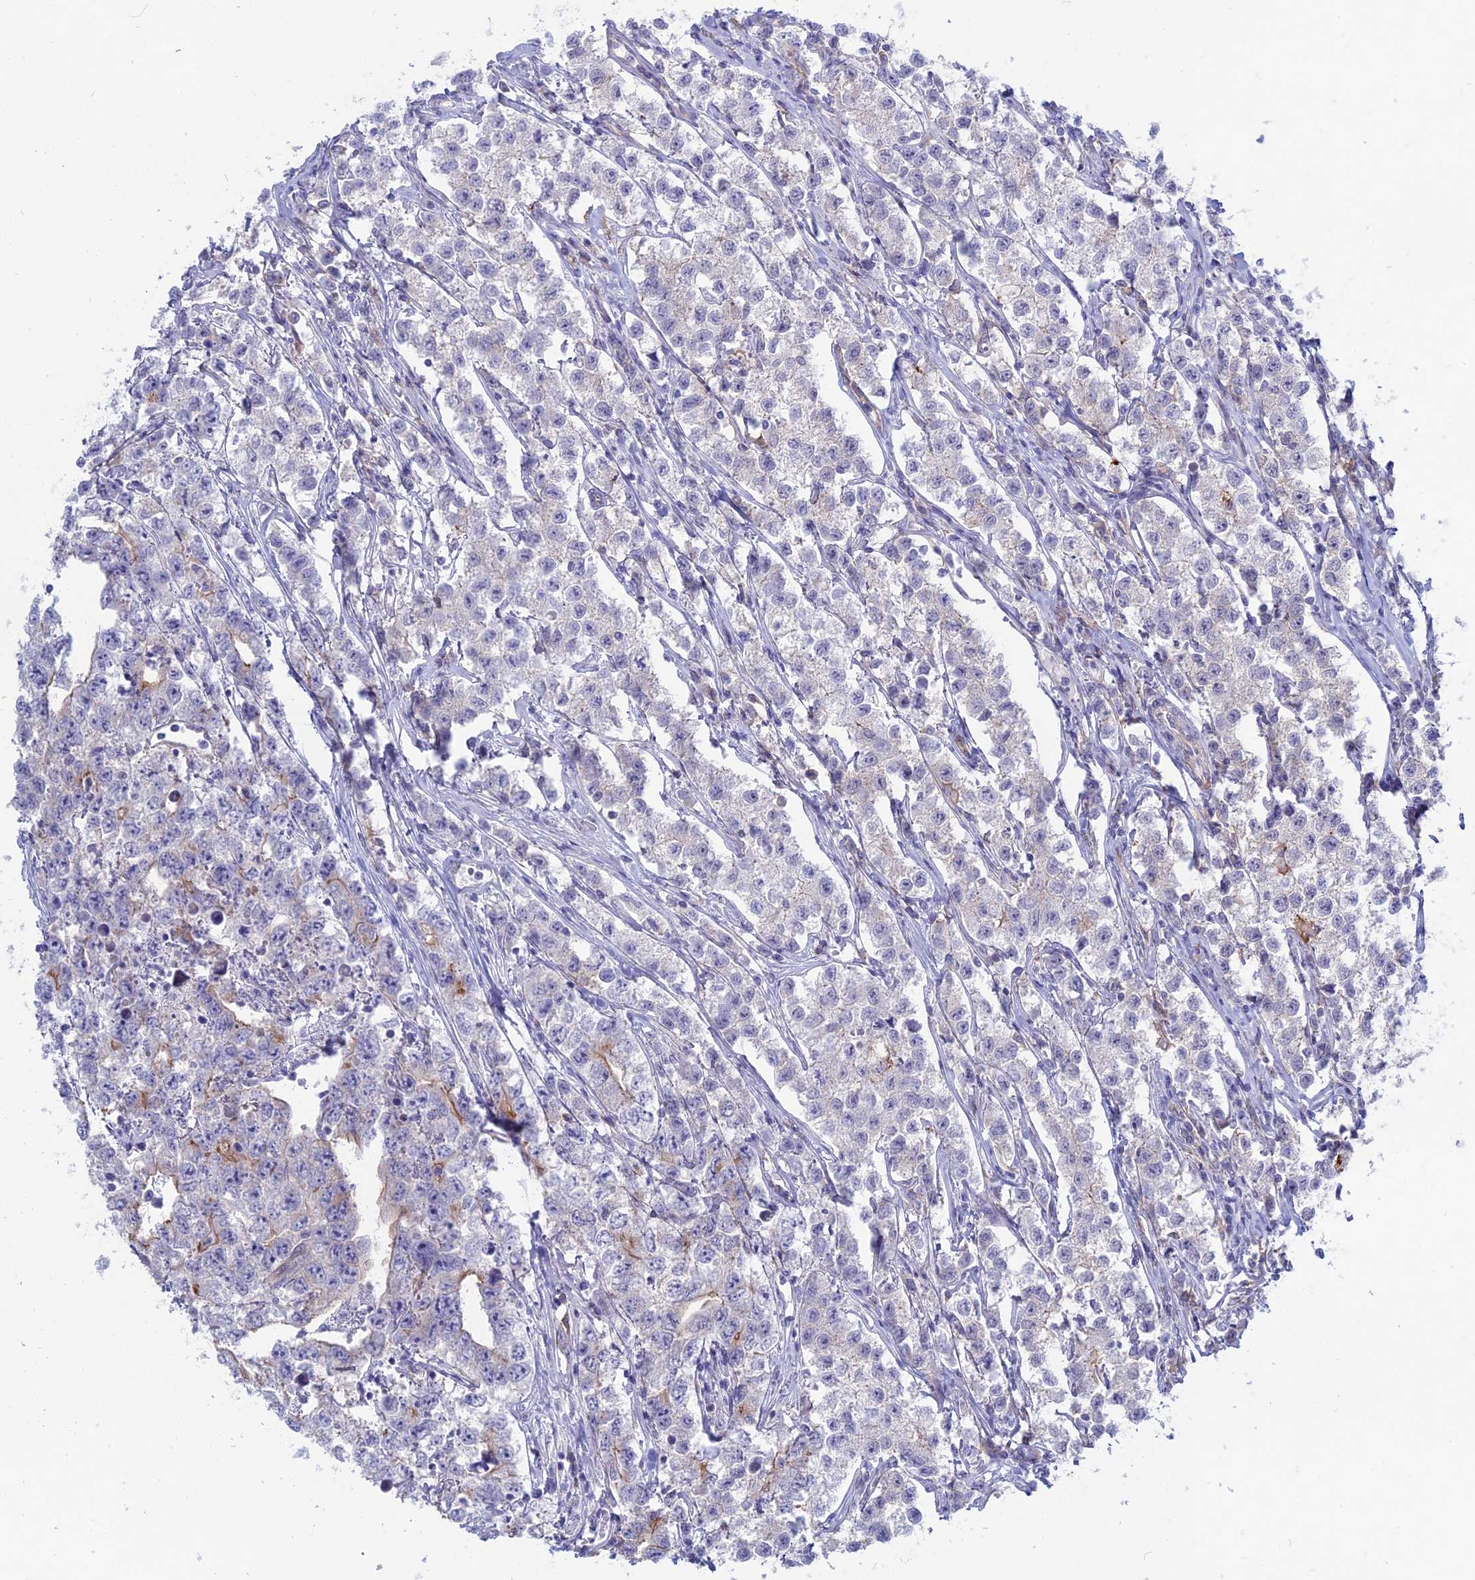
{"staining": {"intensity": "moderate", "quantity": "<25%", "location": "cytoplasmic/membranous"}, "tissue": "testis cancer", "cell_type": "Tumor cells", "image_type": "cancer", "snomed": [{"axis": "morphology", "description": "Seminoma, NOS"}, {"axis": "morphology", "description": "Carcinoma, Embryonal, NOS"}, {"axis": "topography", "description": "Testis"}], "caption": "Immunohistochemical staining of human embryonal carcinoma (testis) exhibits low levels of moderate cytoplasmic/membranous expression in approximately <25% of tumor cells. Immunohistochemistry stains the protein of interest in brown and the nuclei are stained blue.", "gene": "MYO5B", "patient": {"sex": "male", "age": 43}}